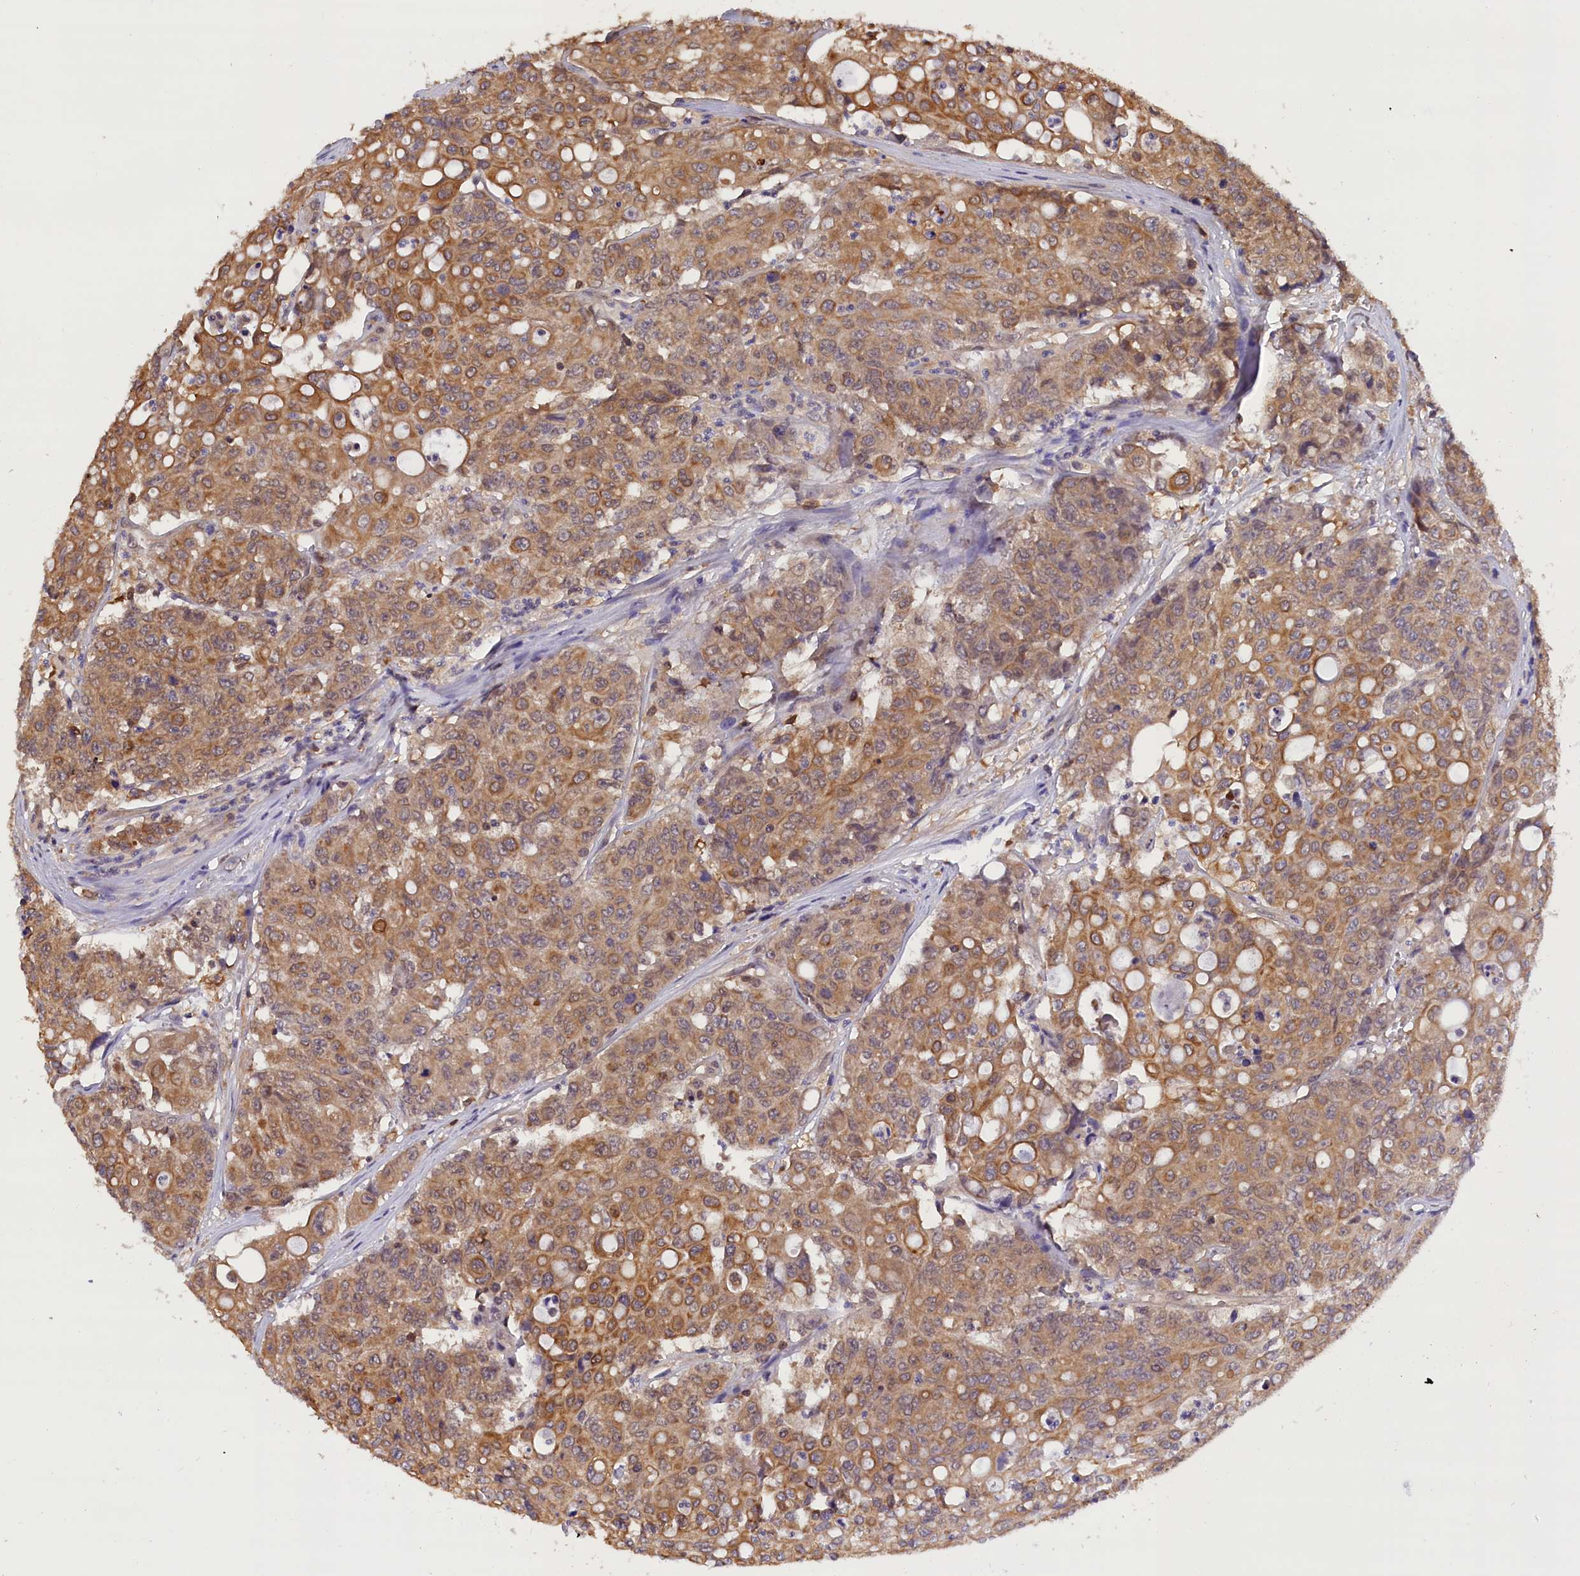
{"staining": {"intensity": "moderate", "quantity": ">75%", "location": "cytoplasmic/membranous"}, "tissue": "colorectal cancer", "cell_type": "Tumor cells", "image_type": "cancer", "snomed": [{"axis": "morphology", "description": "Adenocarcinoma, NOS"}, {"axis": "topography", "description": "Colon"}], "caption": "Colorectal adenocarcinoma stained with DAB (3,3'-diaminobenzidine) immunohistochemistry (IHC) exhibits medium levels of moderate cytoplasmic/membranous expression in about >75% of tumor cells.", "gene": "TBCB", "patient": {"sex": "male", "age": 51}}